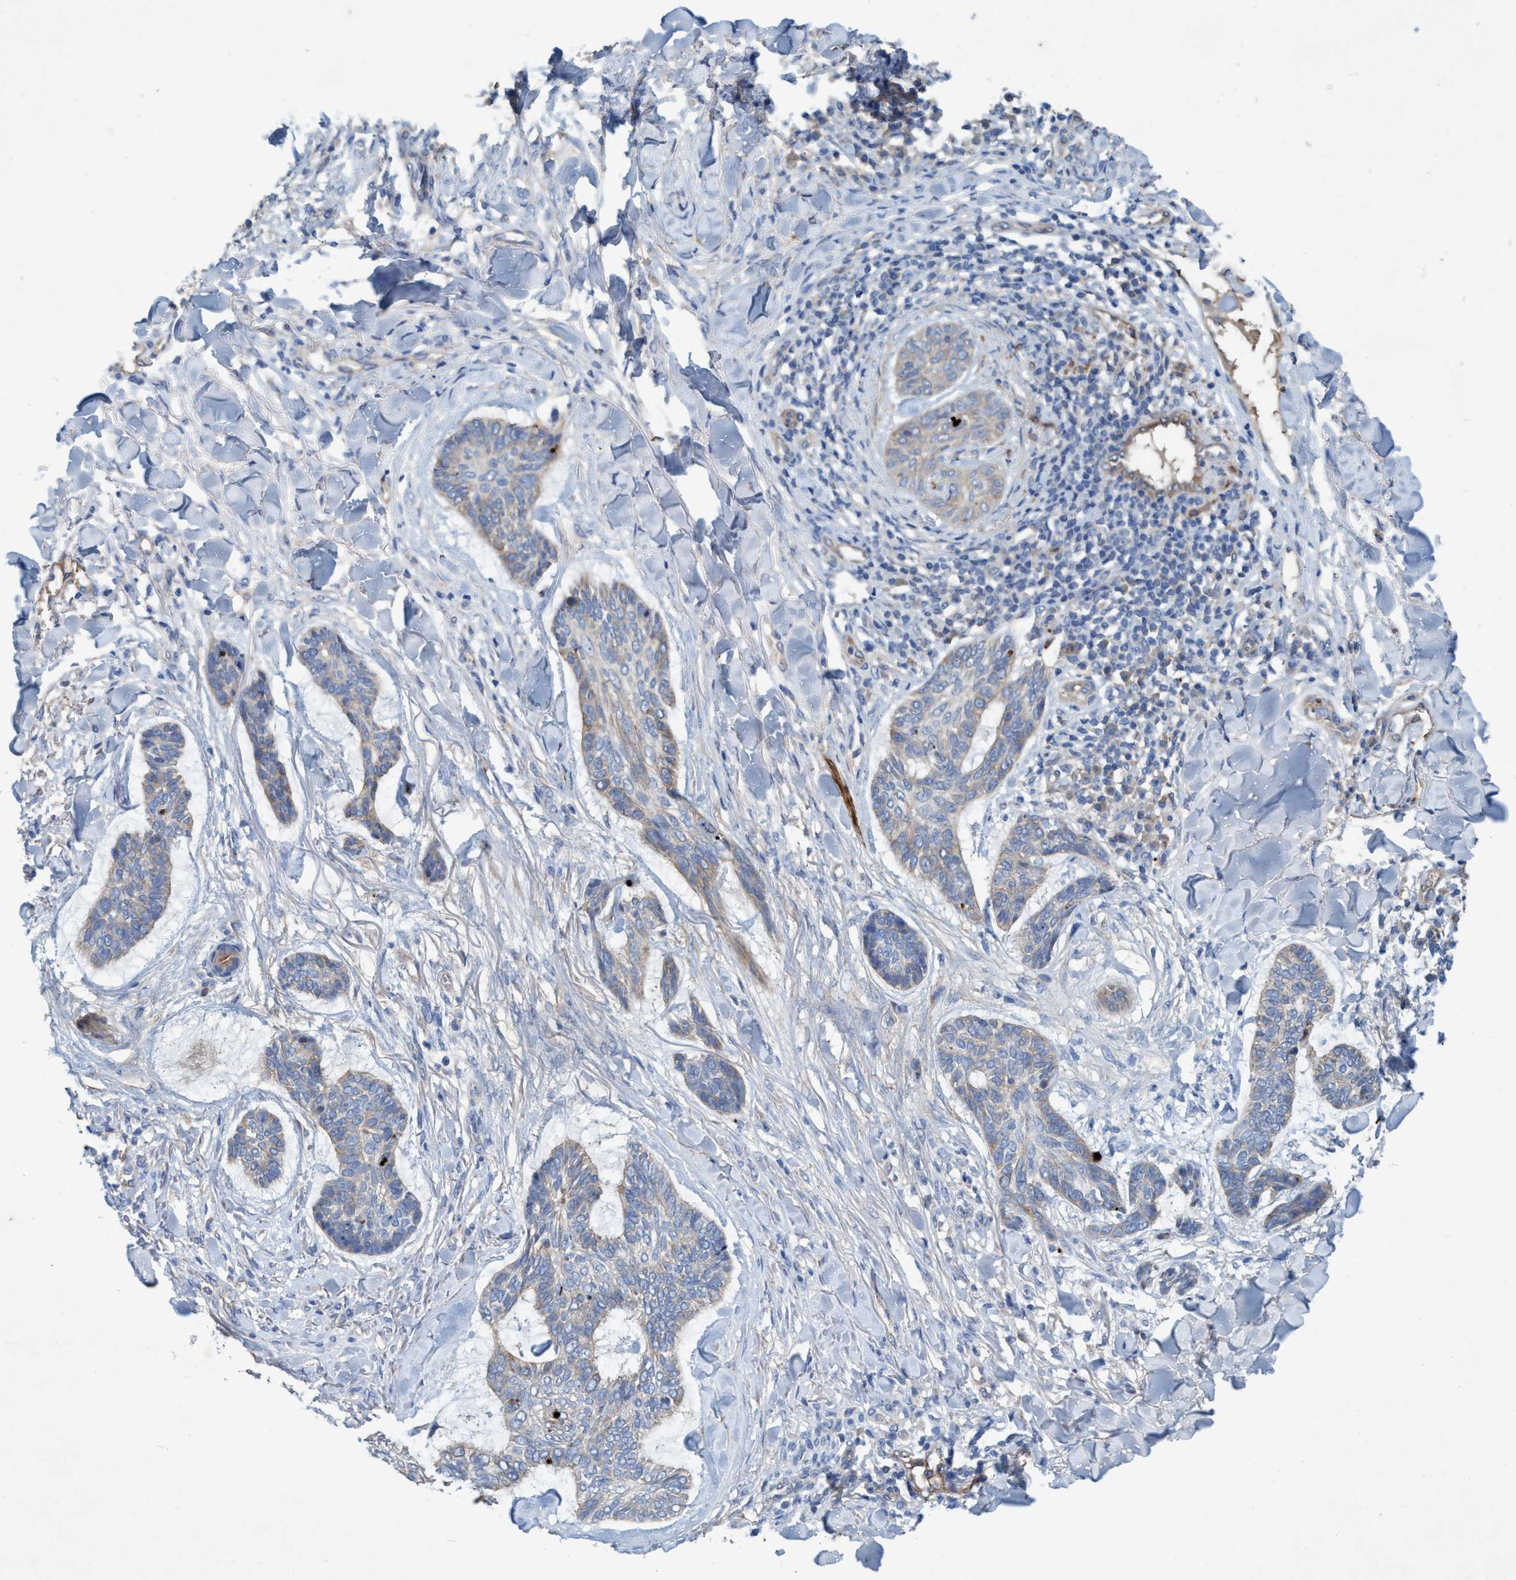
{"staining": {"intensity": "weak", "quantity": "<25%", "location": "cytoplasmic/membranous"}, "tissue": "skin cancer", "cell_type": "Tumor cells", "image_type": "cancer", "snomed": [{"axis": "morphology", "description": "Basal cell carcinoma"}, {"axis": "topography", "description": "Skin"}], "caption": "Skin cancer was stained to show a protein in brown. There is no significant staining in tumor cells.", "gene": "GULP1", "patient": {"sex": "male", "age": 43}}